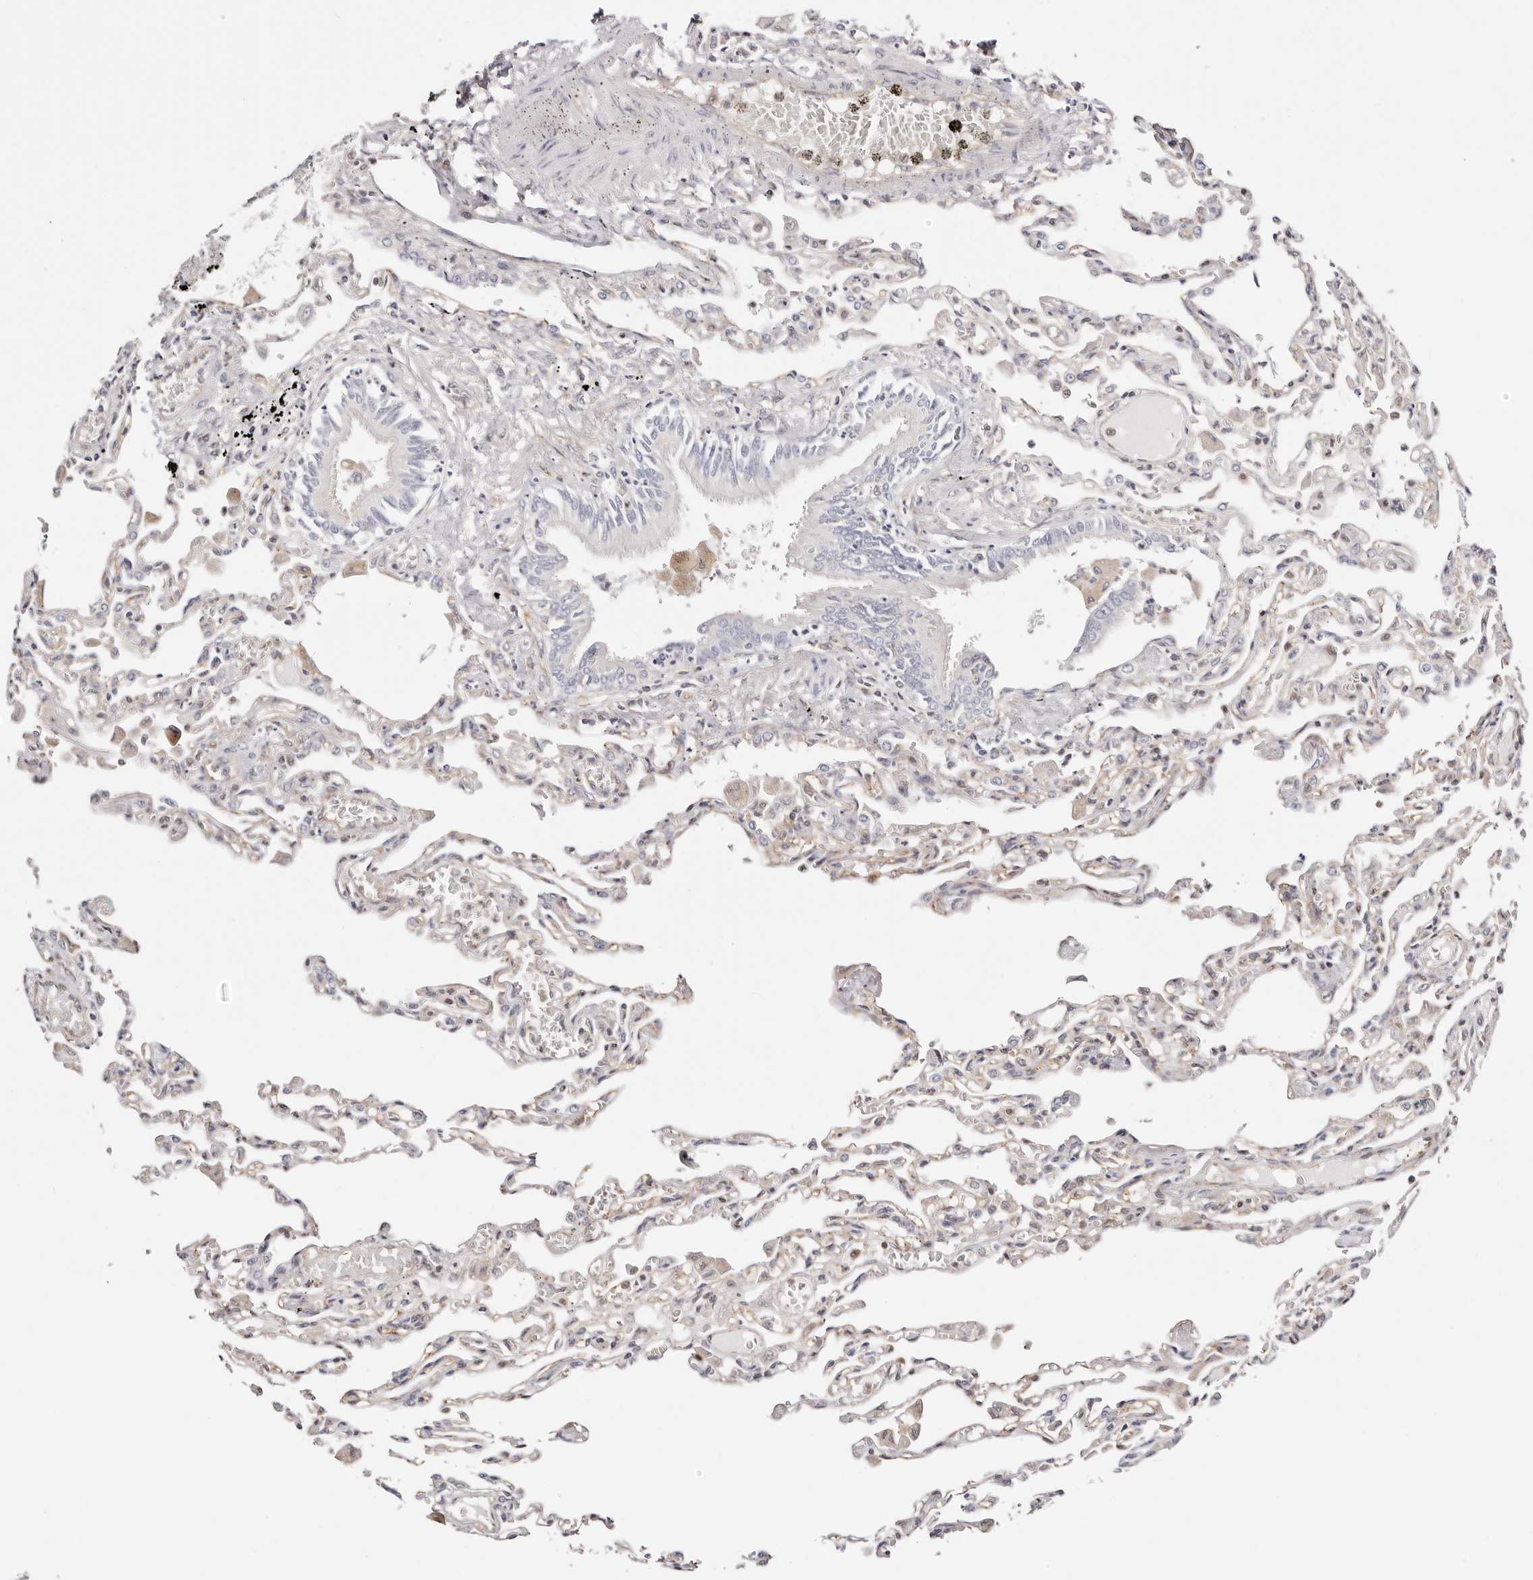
{"staining": {"intensity": "moderate", "quantity": "<25%", "location": "cytoplasmic/membranous"}, "tissue": "lung", "cell_type": "Alveolar cells", "image_type": "normal", "snomed": [{"axis": "morphology", "description": "Normal tissue, NOS"}, {"axis": "topography", "description": "Bronchus"}, {"axis": "topography", "description": "Lung"}], "caption": "A micrograph of human lung stained for a protein demonstrates moderate cytoplasmic/membranous brown staining in alveolar cells.", "gene": "STAT5A", "patient": {"sex": "female", "age": 49}}